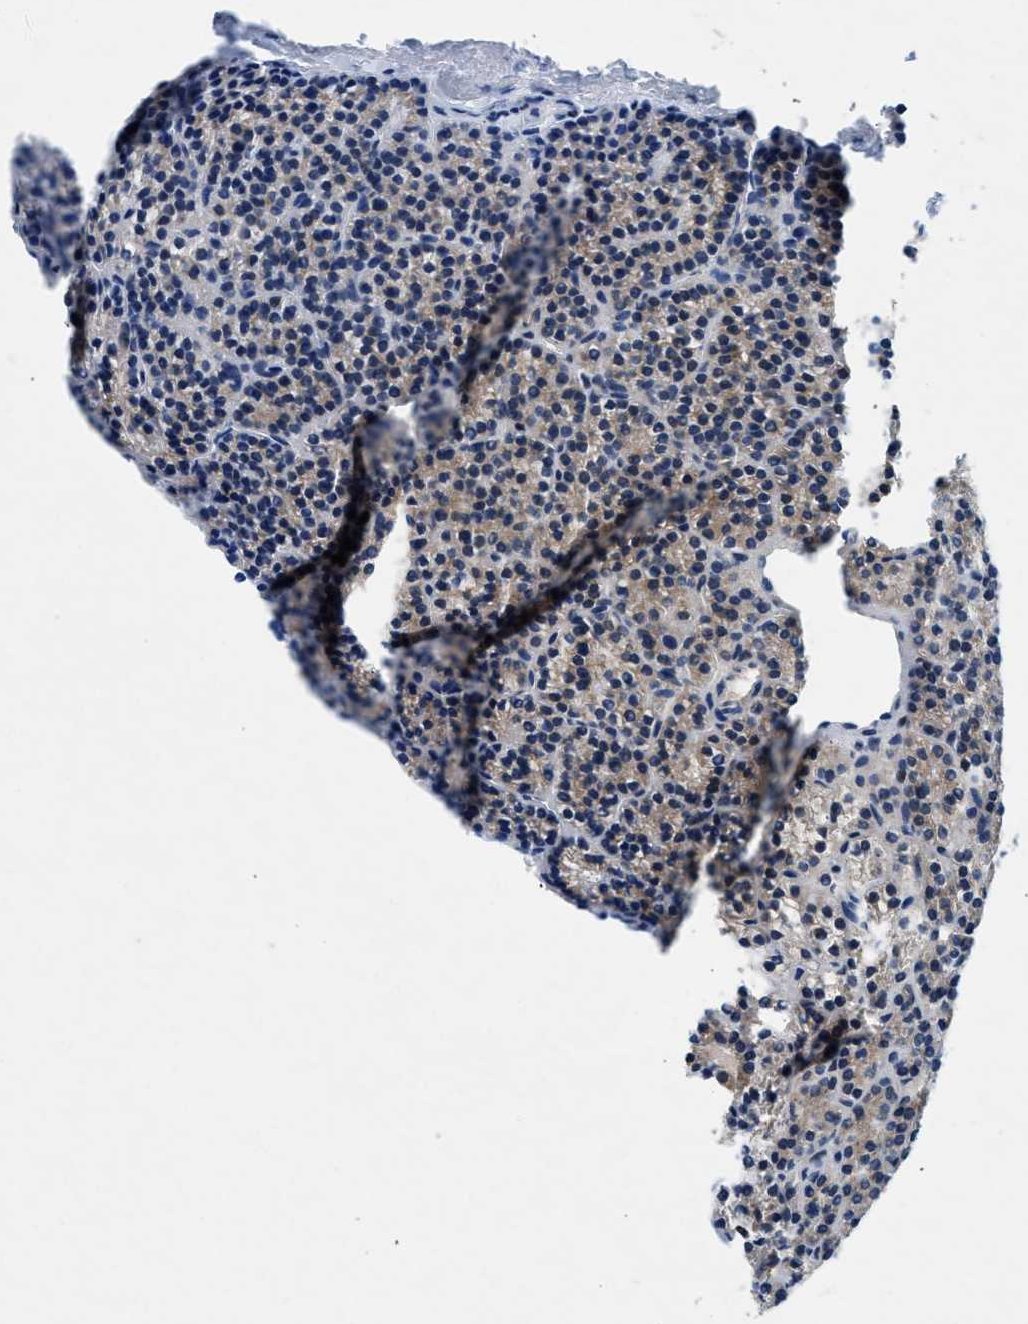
{"staining": {"intensity": "weak", "quantity": "25%-75%", "location": "cytoplasmic/membranous"}, "tissue": "parathyroid gland", "cell_type": "Glandular cells", "image_type": "normal", "snomed": [{"axis": "morphology", "description": "Normal tissue, NOS"}, {"axis": "morphology", "description": "Adenoma, NOS"}, {"axis": "topography", "description": "Parathyroid gland"}], "caption": "This photomicrograph shows immunohistochemistry (IHC) staining of normal human parathyroid gland, with low weak cytoplasmic/membranous positivity in approximately 25%-75% of glandular cells.", "gene": "COPS2", "patient": {"sex": "female", "age": 64}}